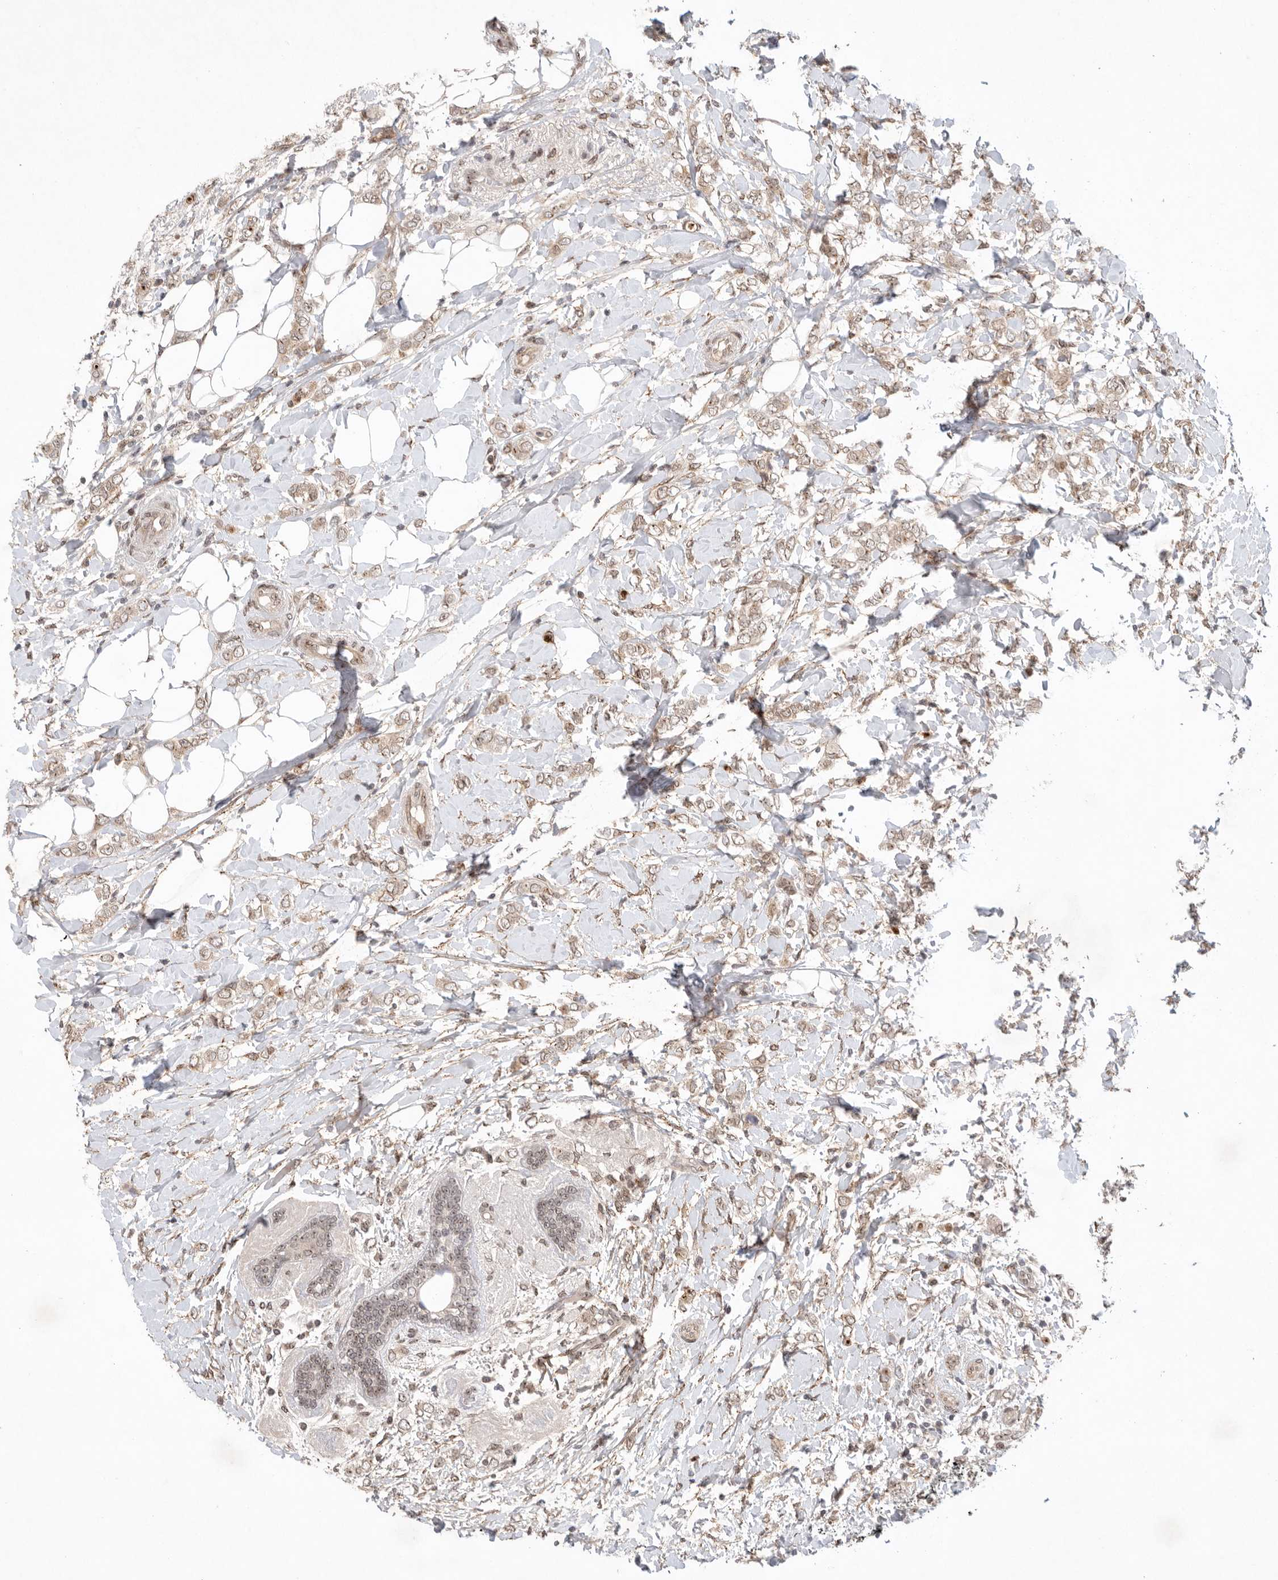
{"staining": {"intensity": "weak", "quantity": ">75%", "location": "cytoplasmic/membranous,nuclear"}, "tissue": "breast cancer", "cell_type": "Tumor cells", "image_type": "cancer", "snomed": [{"axis": "morphology", "description": "Normal tissue, NOS"}, {"axis": "morphology", "description": "Lobular carcinoma"}, {"axis": "topography", "description": "Breast"}], "caption": "The micrograph reveals staining of breast cancer, revealing weak cytoplasmic/membranous and nuclear protein staining (brown color) within tumor cells.", "gene": "LEMD3", "patient": {"sex": "female", "age": 47}}